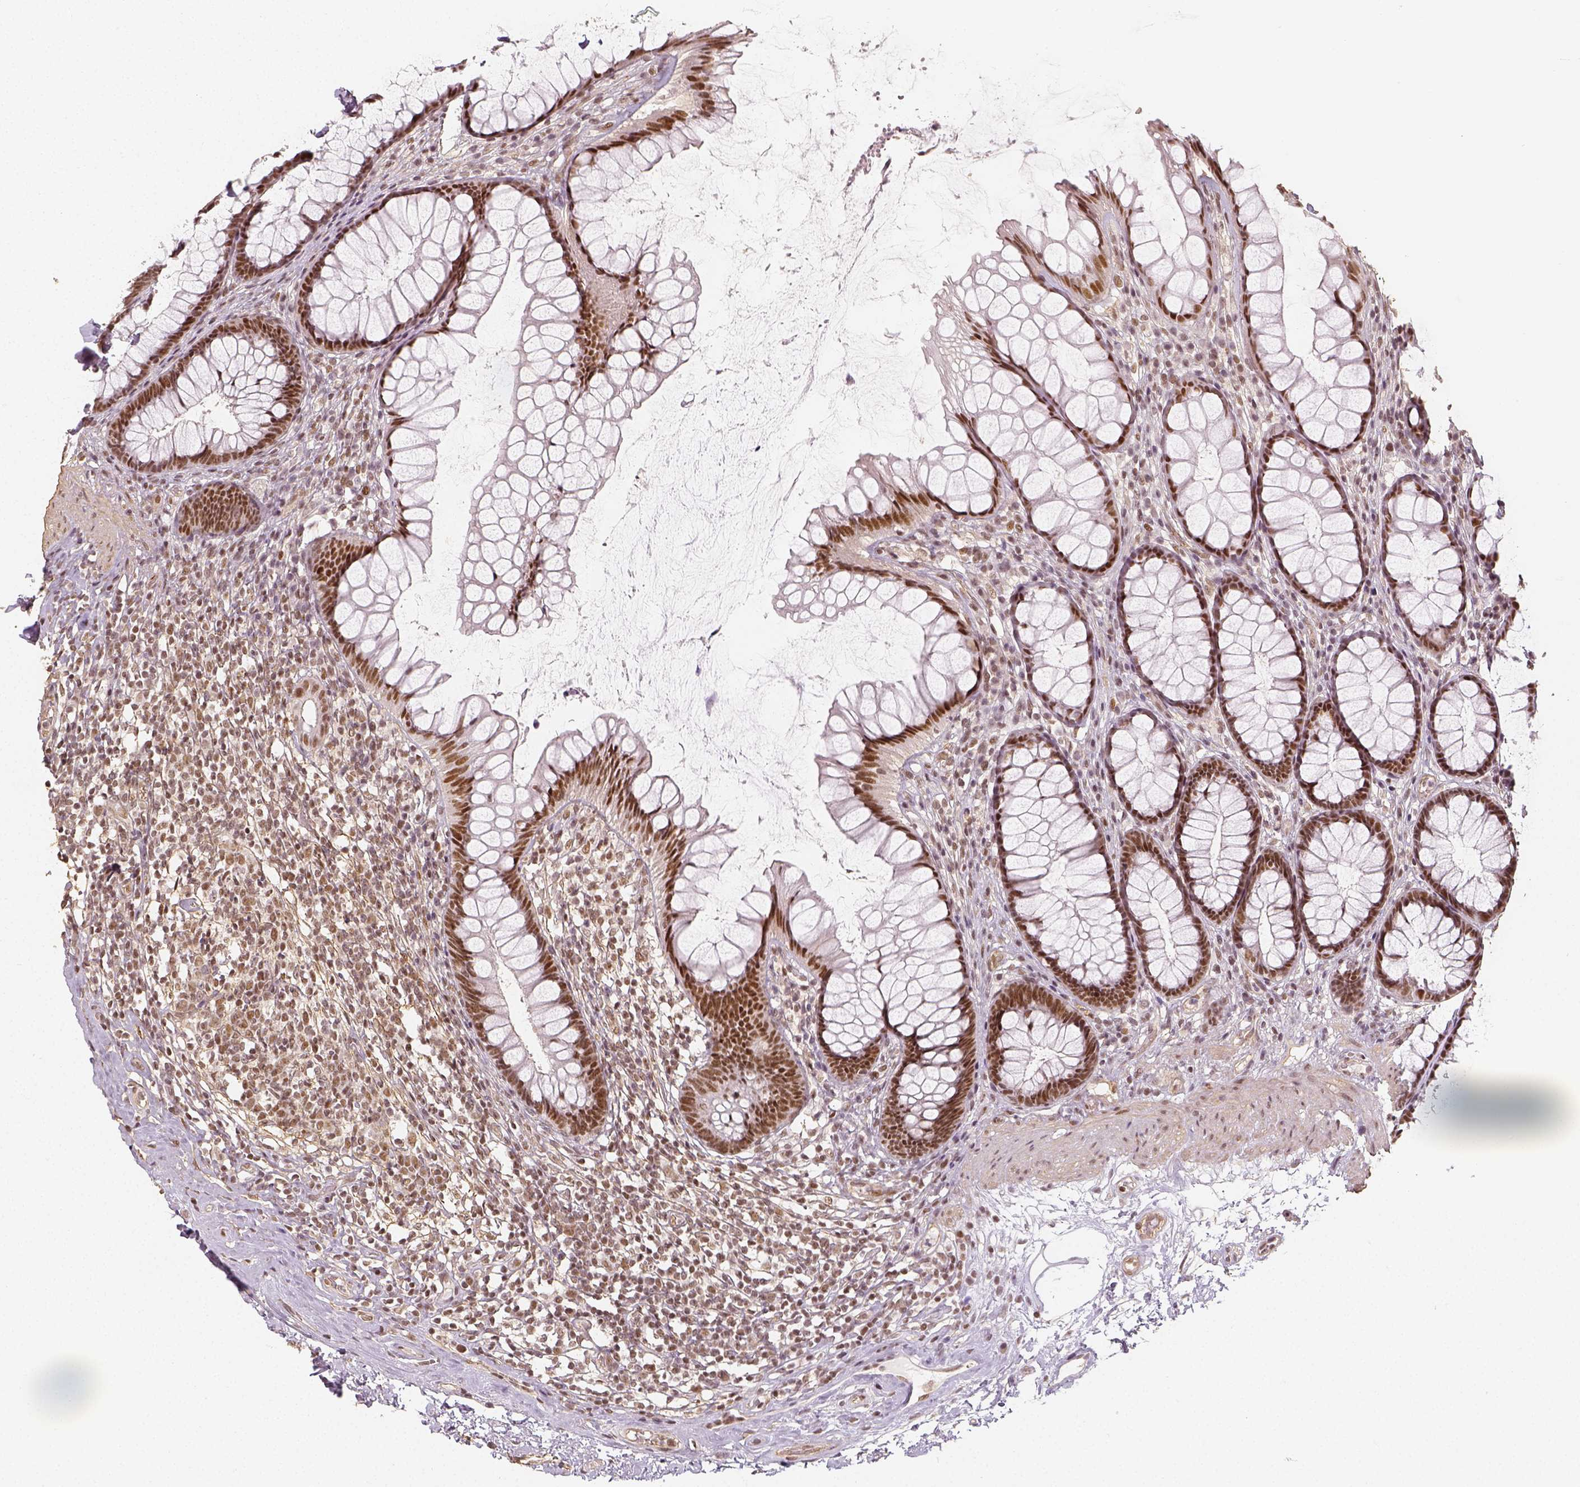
{"staining": {"intensity": "moderate", "quantity": ">75%", "location": "nuclear"}, "tissue": "rectum", "cell_type": "Glandular cells", "image_type": "normal", "snomed": [{"axis": "morphology", "description": "Normal tissue, NOS"}, {"axis": "topography", "description": "Rectum"}], "caption": "IHC (DAB) staining of normal rectum demonstrates moderate nuclear protein positivity in approximately >75% of glandular cells. (DAB (3,3'-diaminobenzidine) IHC with brightfield microscopy, high magnification).", "gene": "HDAC1", "patient": {"sex": "male", "age": 72}}